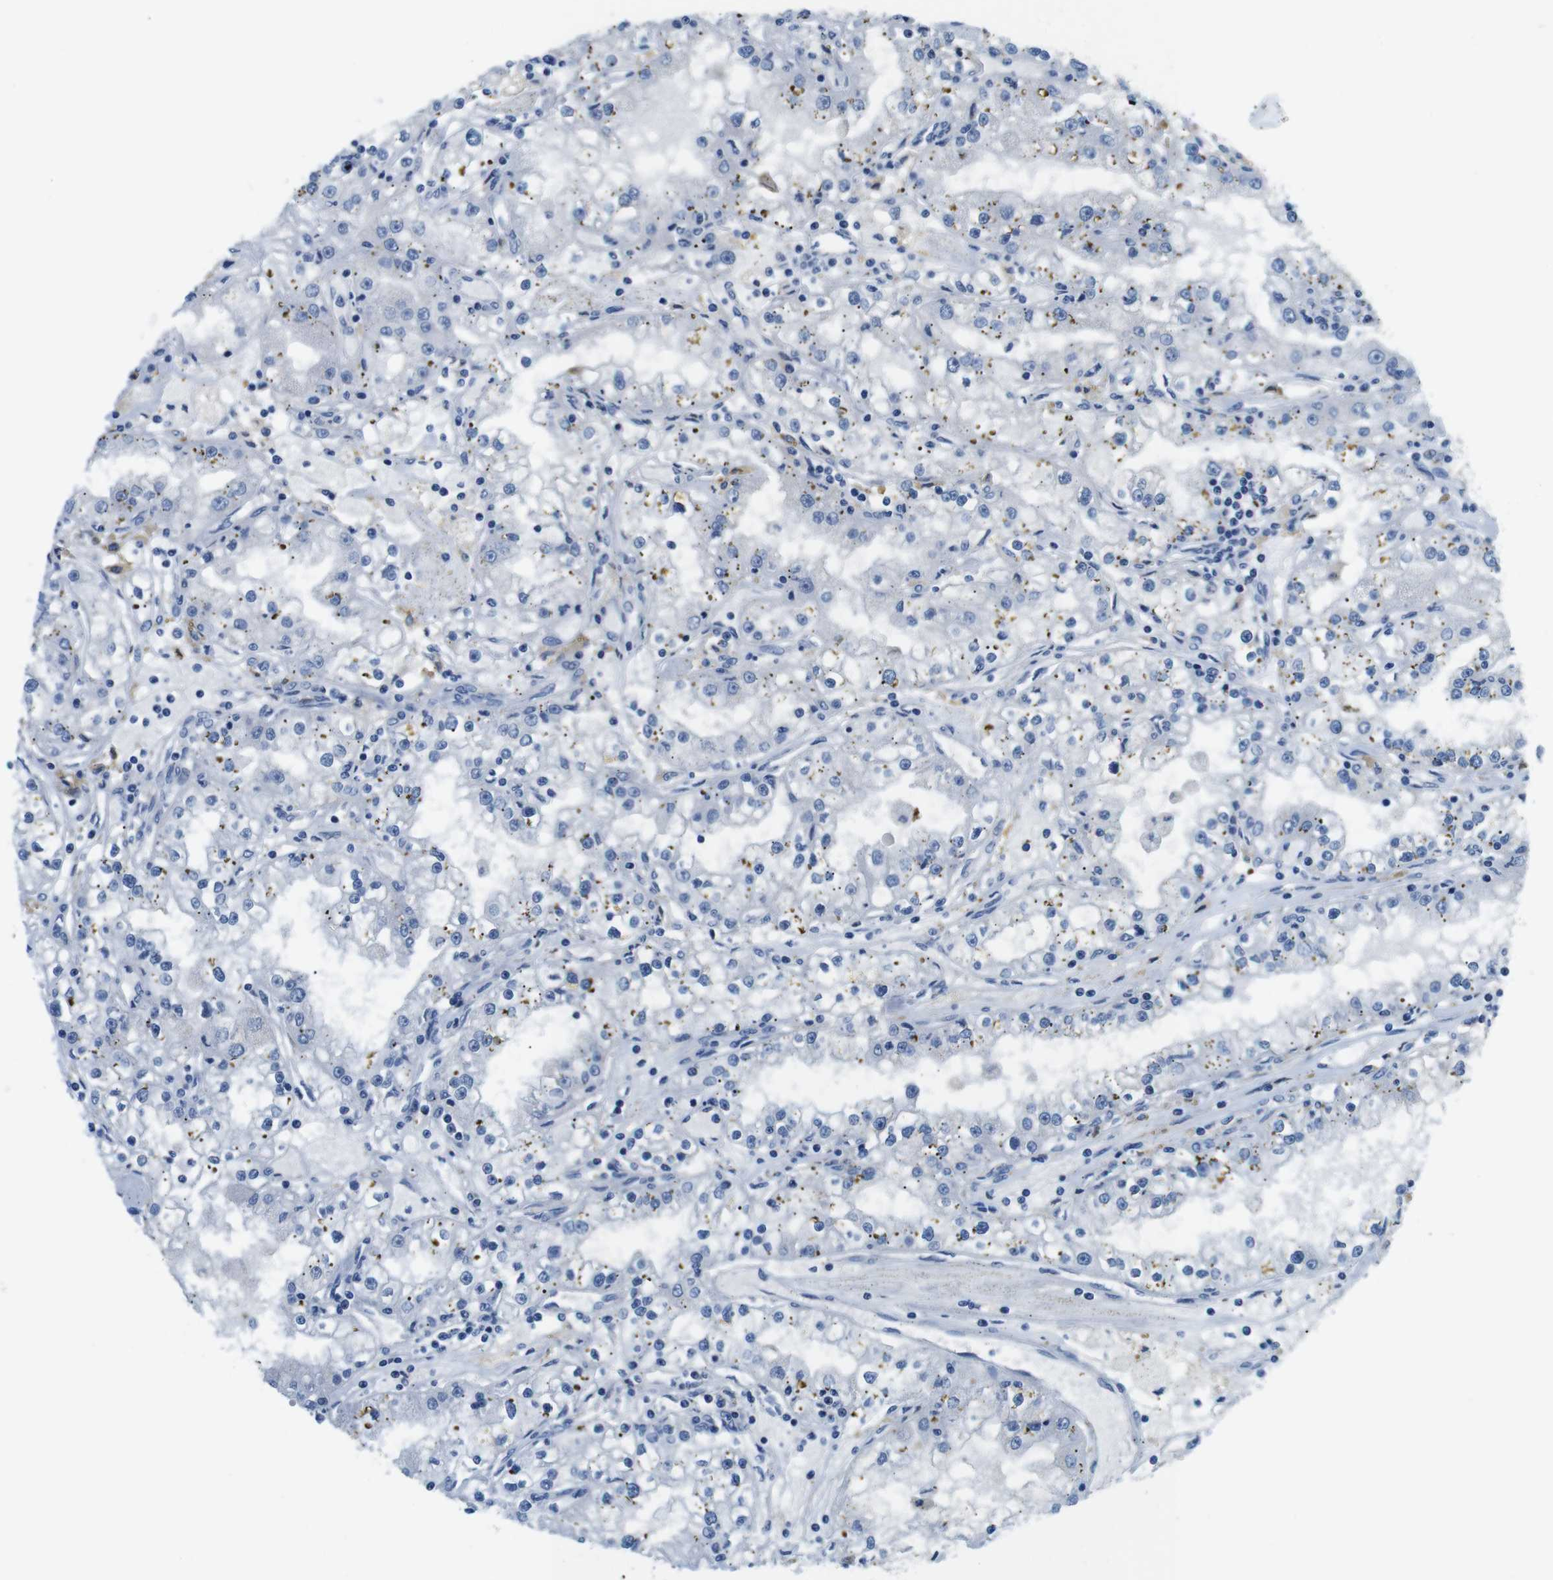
{"staining": {"intensity": "negative", "quantity": "none", "location": "none"}, "tissue": "renal cancer", "cell_type": "Tumor cells", "image_type": "cancer", "snomed": [{"axis": "morphology", "description": "Adenocarcinoma, NOS"}, {"axis": "topography", "description": "Kidney"}], "caption": "This histopathology image is of renal adenocarcinoma stained with immunohistochemistry (IHC) to label a protein in brown with the nuclei are counter-stained blue. There is no expression in tumor cells.", "gene": "GOLGA2", "patient": {"sex": "male", "age": 56}}